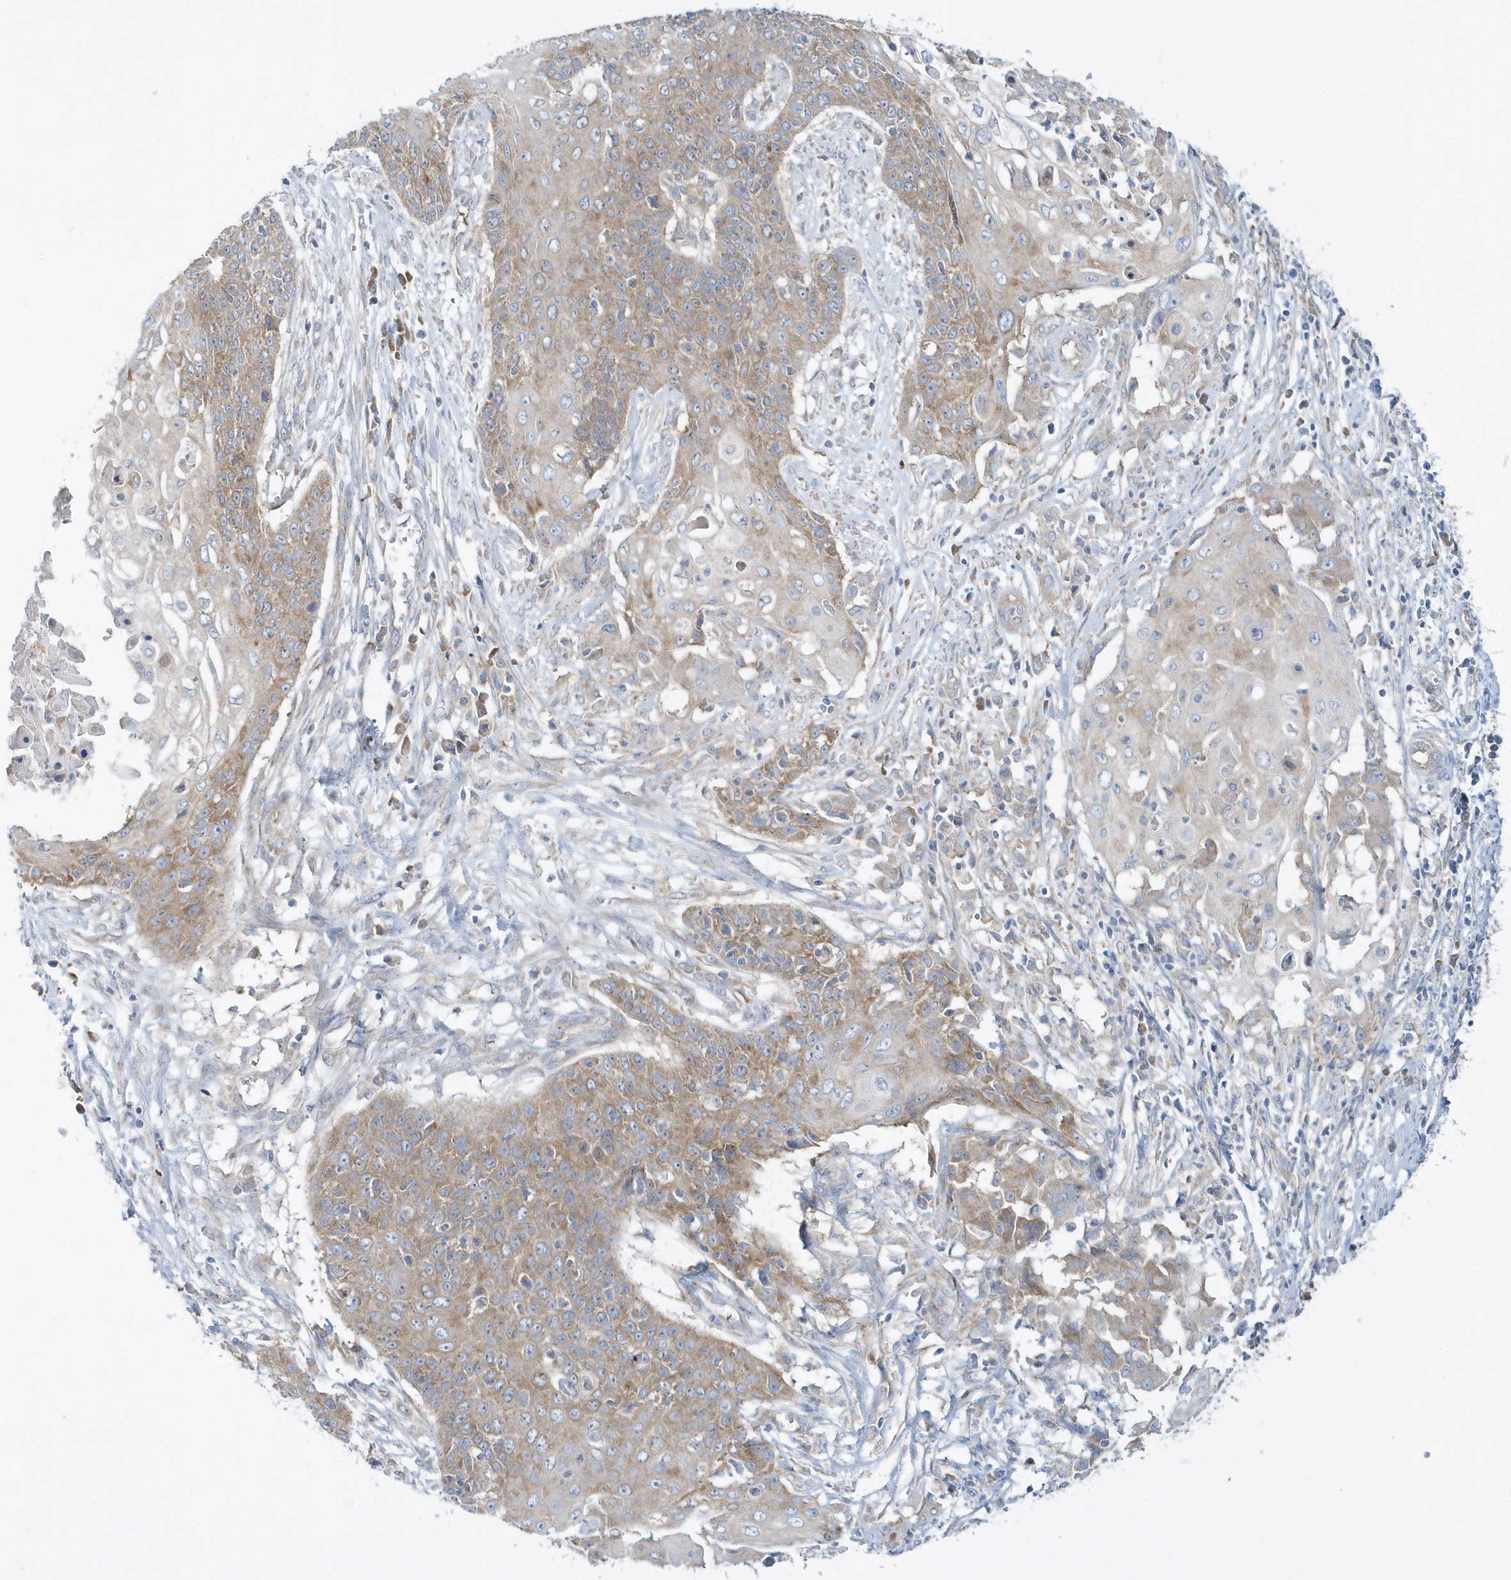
{"staining": {"intensity": "moderate", "quantity": "<25%", "location": "cytoplasmic/membranous"}, "tissue": "cervical cancer", "cell_type": "Tumor cells", "image_type": "cancer", "snomed": [{"axis": "morphology", "description": "Squamous cell carcinoma, NOS"}, {"axis": "topography", "description": "Cervix"}], "caption": "This is an image of immunohistochemistry staining of cervical squamous cell carcinoma, which shows moderate positivity in the cytoplasmic/membranous of tumor cells.", "gene": "EIF3C", "patient": {"sex": "female", "age": 39}}